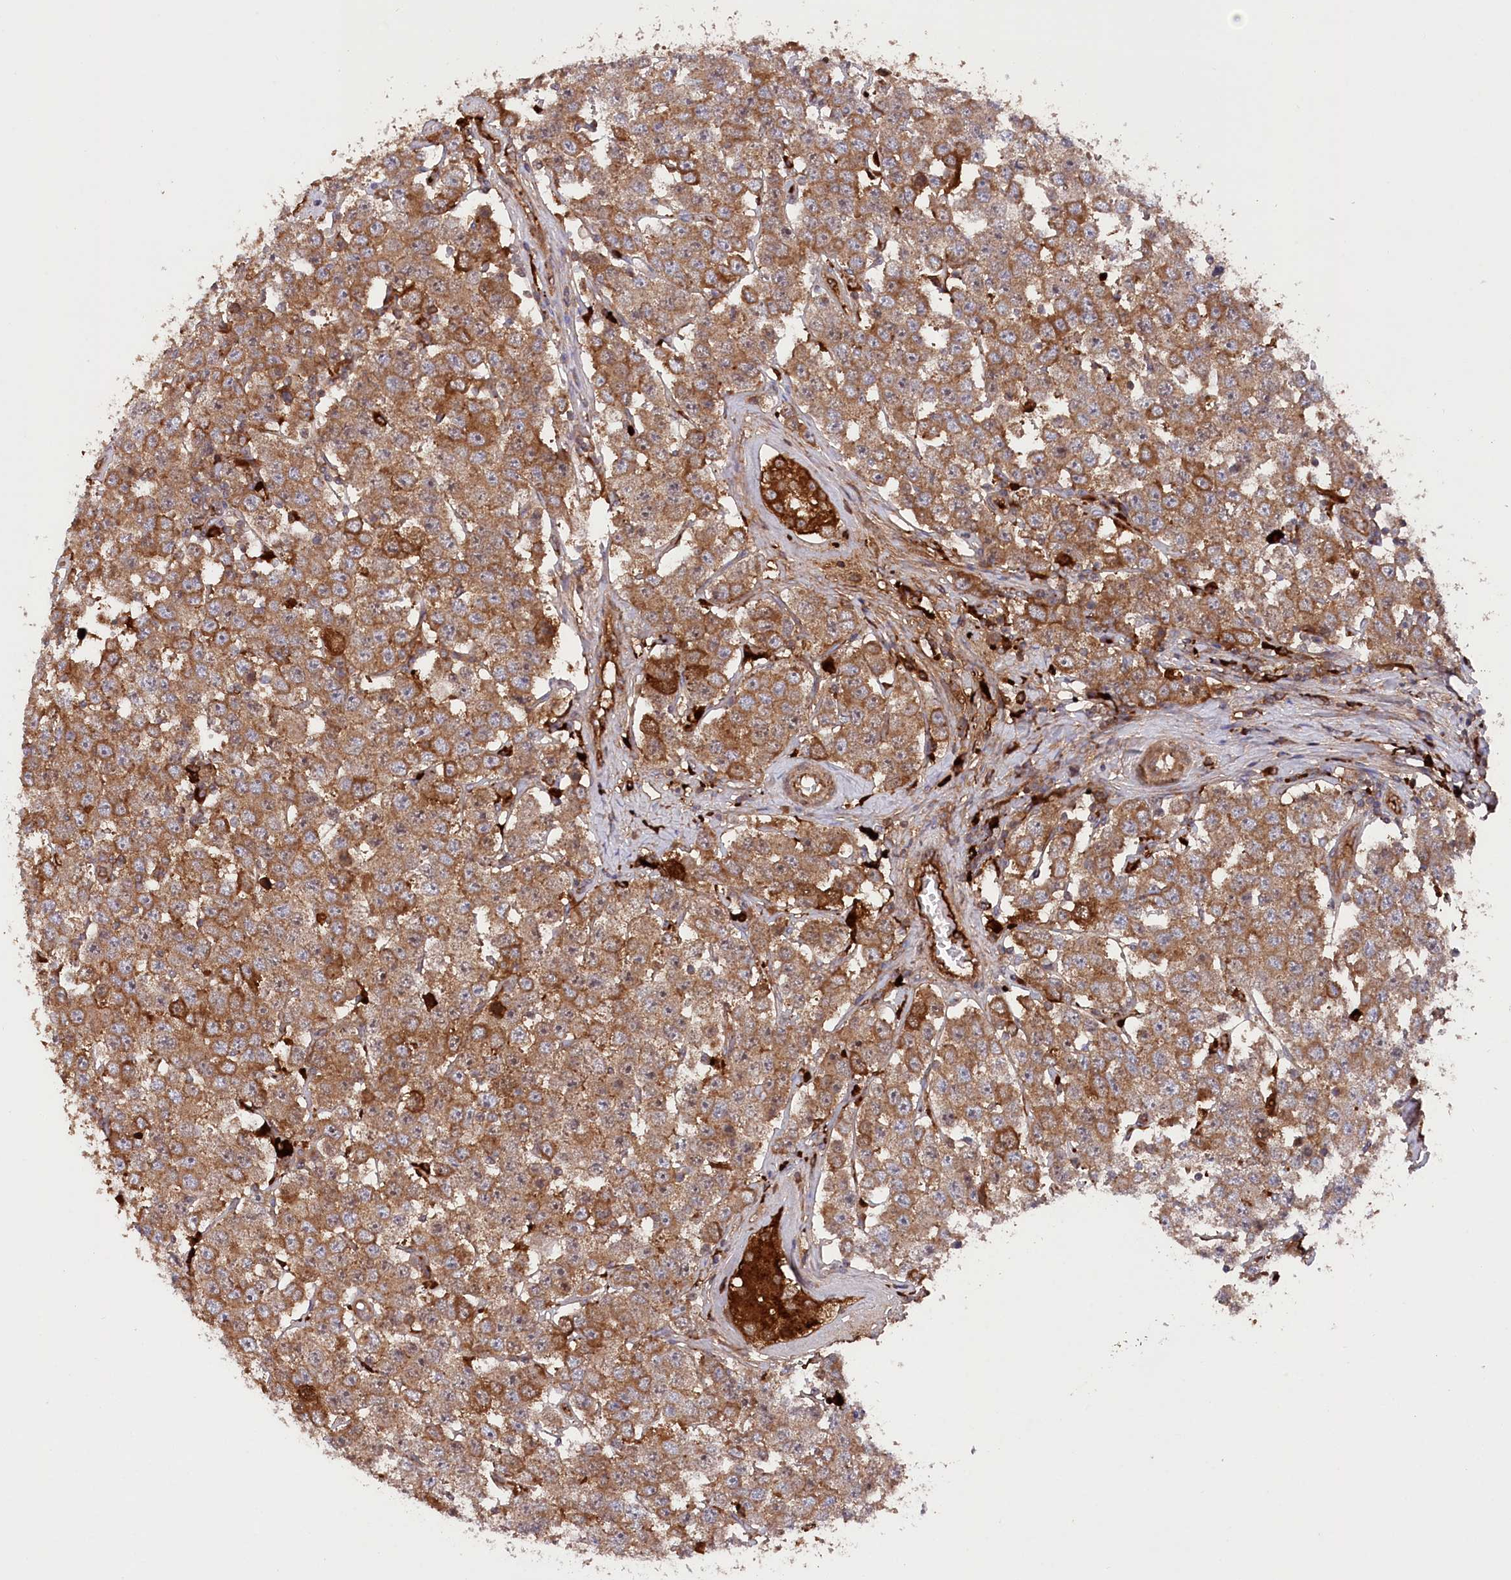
{"staining": {"intensity": "moderate", "quantity": ">75%", "location": "cytoplasmic/membranous"}, "tissue": "testis cancer", "cell_type": "Tumor cells", "image_type": "cancer", "snomed": [{"axis": "morphology", "description": "Seminoma, NOS"}, {"axis": "topography", "description": "Testis"}], "caption": "This is a photomicrograph of immunohistochemistry staining of testis seminoma, which shows moderate positivity in the cytoplasmic/membranous of tumor cells.", "gene": "PPP1R21", "patient": {"sex": "male", "age": 28}}